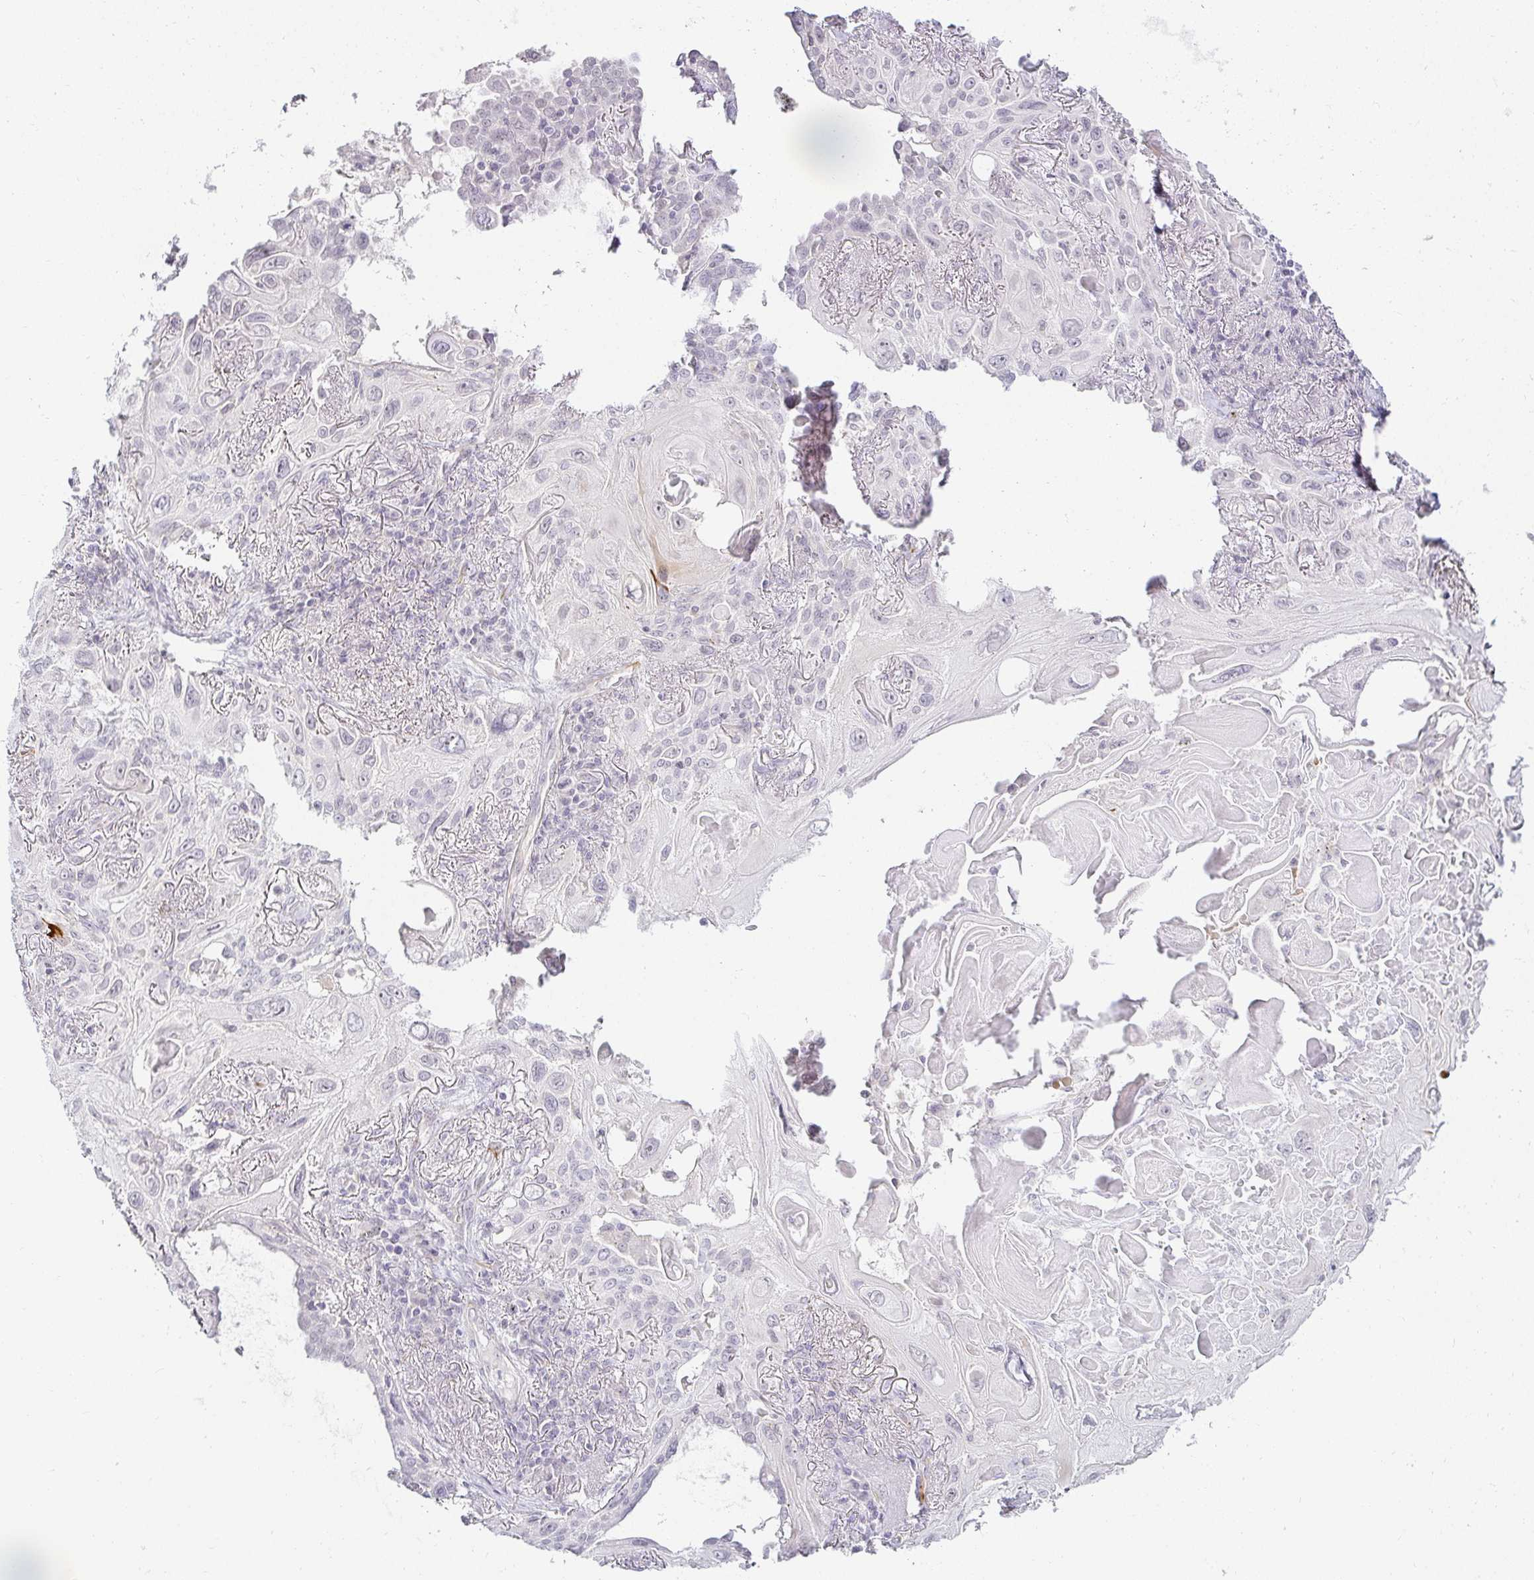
{"staining": {"intensity": "negative", "quantity": "none", "location": "none"}, "tissue": "lung cancer", "cell_type": "Tumor cells", "image_type": "cancer", "snomed": [{"axis": "morphology", "description": "Squamous cell carcinoma, NOS"}, {"axis": "topography", "description": "Lung"}], "caption": "This is a histopathology image of immunohistochemistry staining of lung squamous cell carcinoma, which shows no positivity in tumor cells.", "gene": "ACAN", "patient": {"sex": "male", "age": 79}}